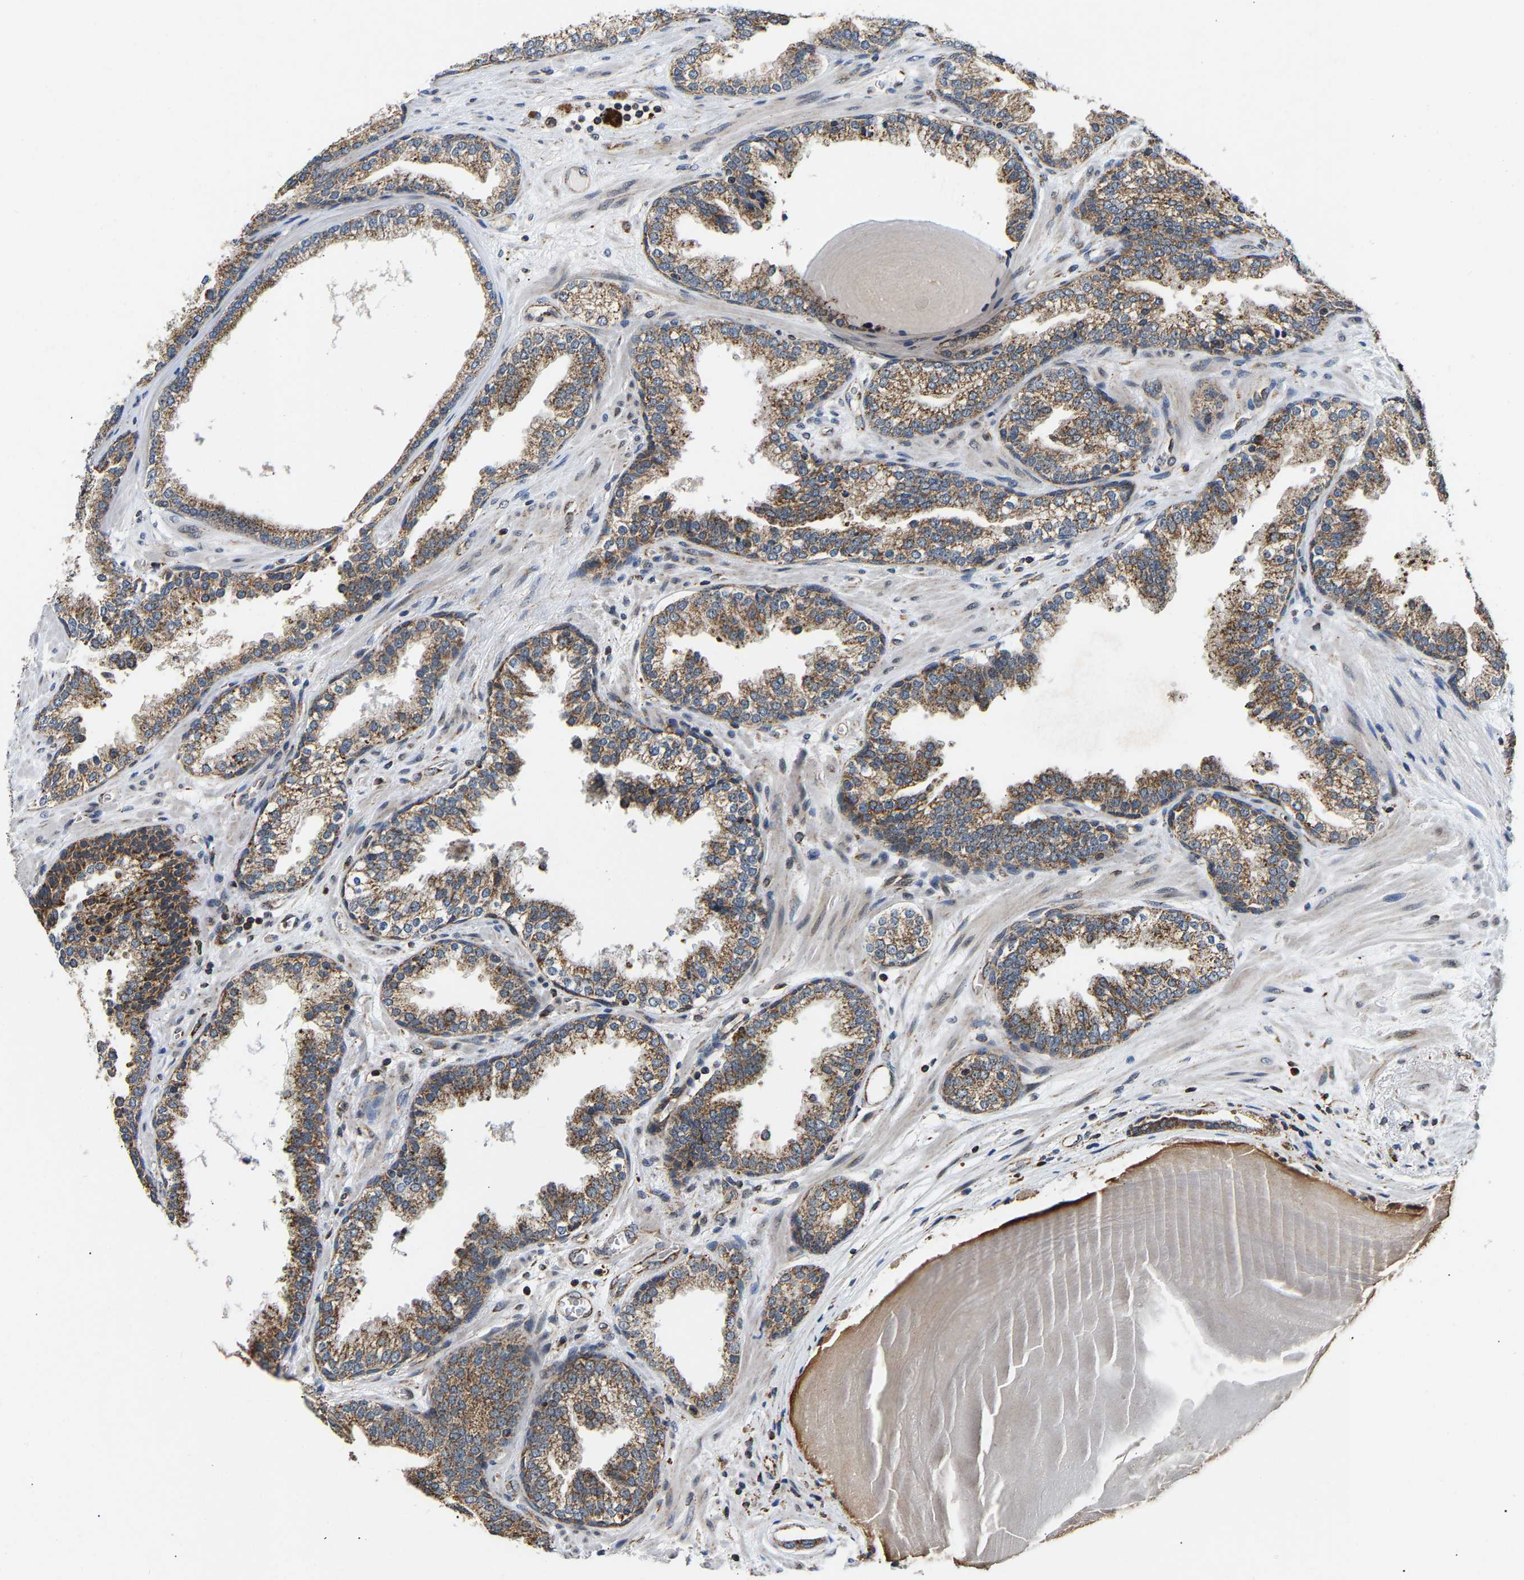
{"staining": {"intensity": "moderate", "quantity": "25%-75%", "location": "cytoplasmic/membranous"}, "tissue": "prostate cancer", "cell_type": "Tumor cells", "image_type": "cancer", "snomed": [{"axis": "morphology", "description": "Adenocarcinoma, Low grade"}, {"axis": "topography", "description": "Prostate"}], "caption": "A photomicrograph showing moderate cytoplasmic/membranous expression in approximately 25%-75% of tumor cells in low-grade adenocarcinoma (prostate), as visualized by brown immunohistochemical staining.", "gene": "GIMAP7", "patient": {"sex": "male", "age": 65}}